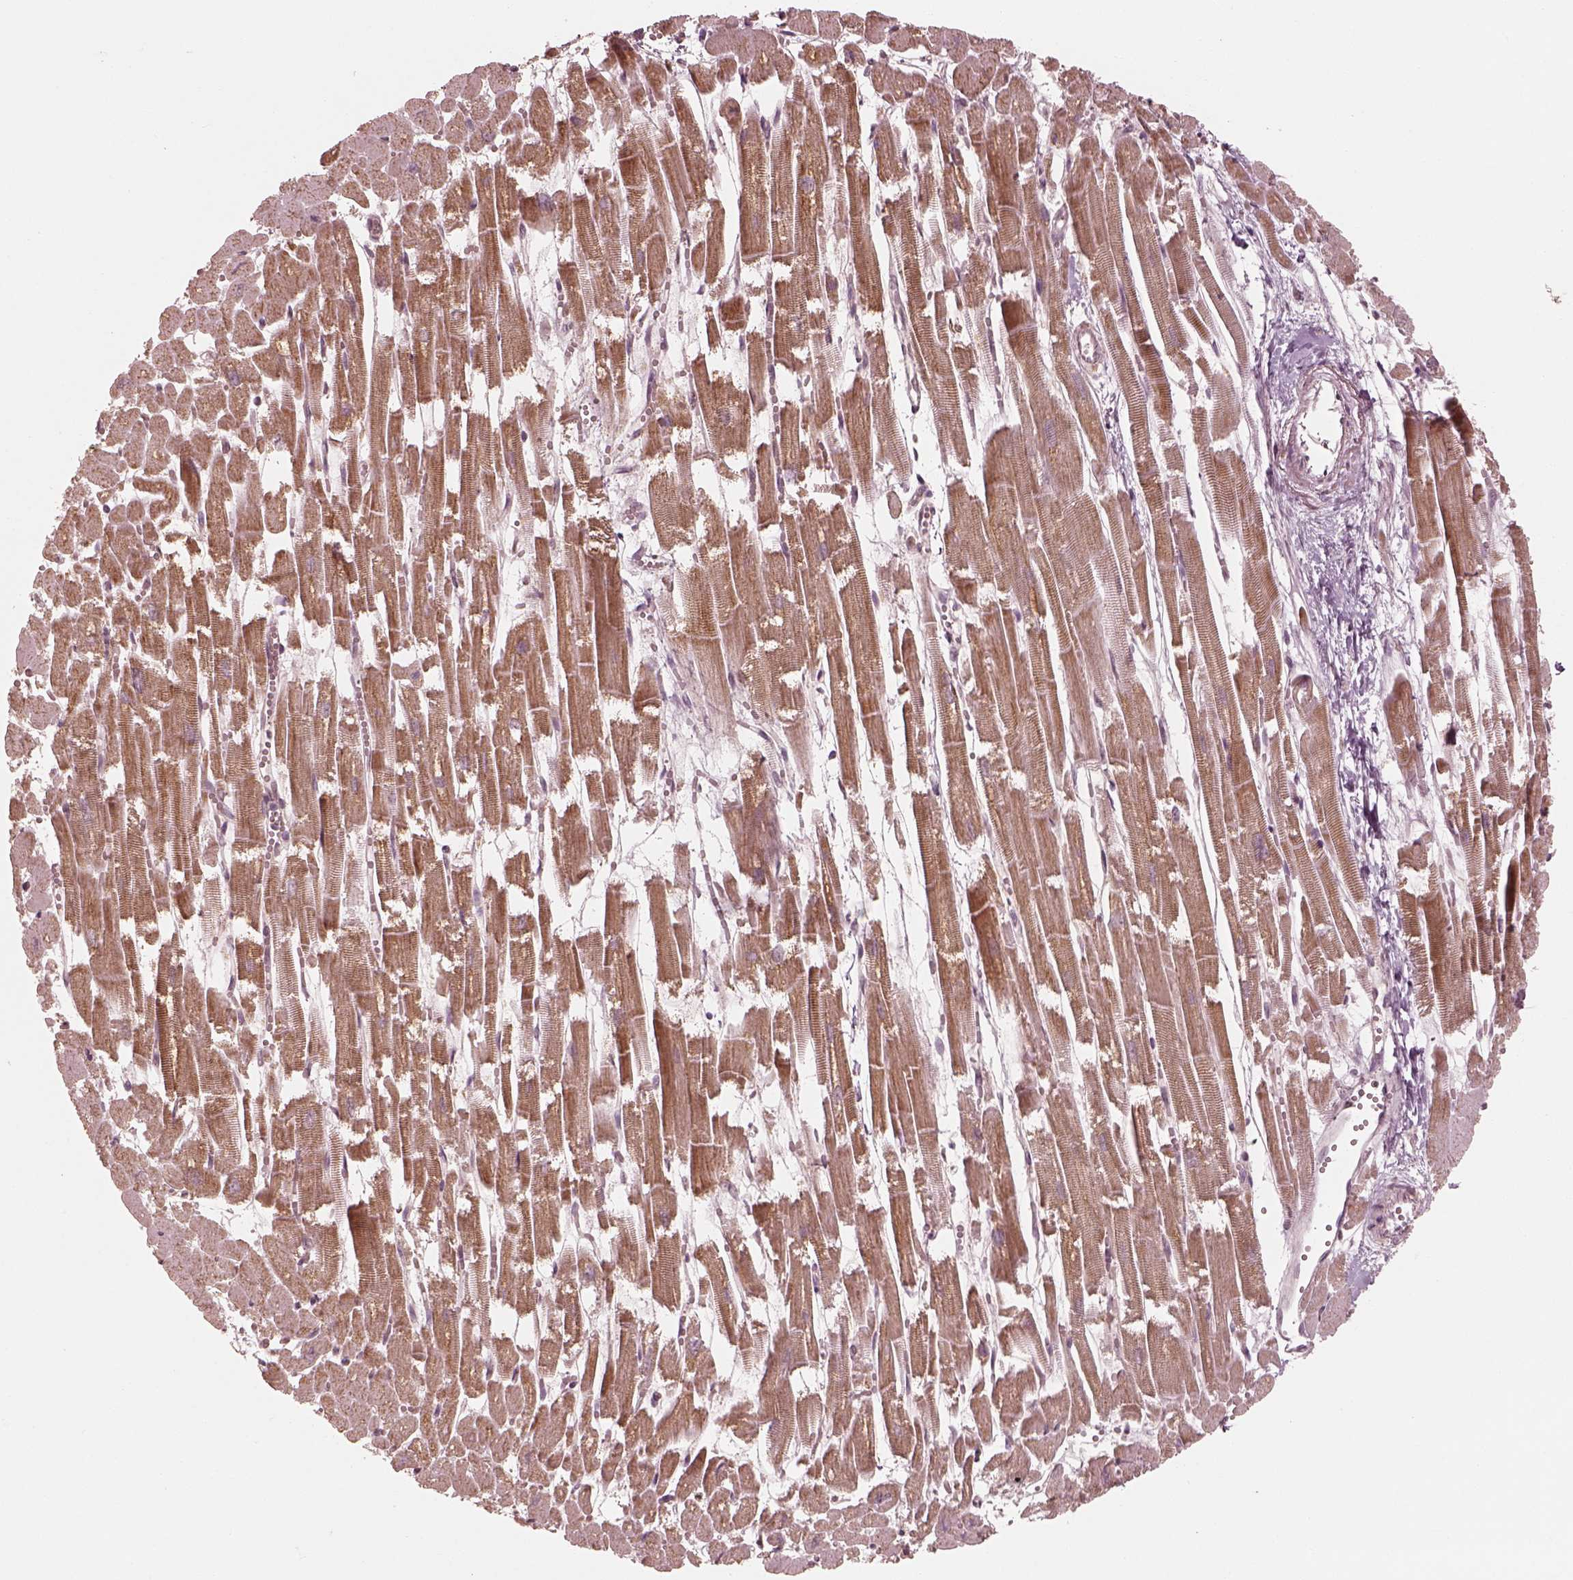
{"staining": {"intensity": "moderate", "quantity": "25%-75%", "location": "cytoplasmic/membranous"}, "tissue": "heart muscle", "cell_type": "Cardiomyocytes", "image_type": "normal", "snomed": [{"axis": "morphology", "description": "Normal tissue, NOS"}, {"axis": "topography", "description": "Heart"}], "caption": "The image shows immunohistochemical staining of normal heart muscle. There is moderate cytoplasmic/membranous expression is present in approximately 25%-75% of cardiomyocytes.", "gene": "IQCB1", "patient": {"sex": "female", "age": 52}}